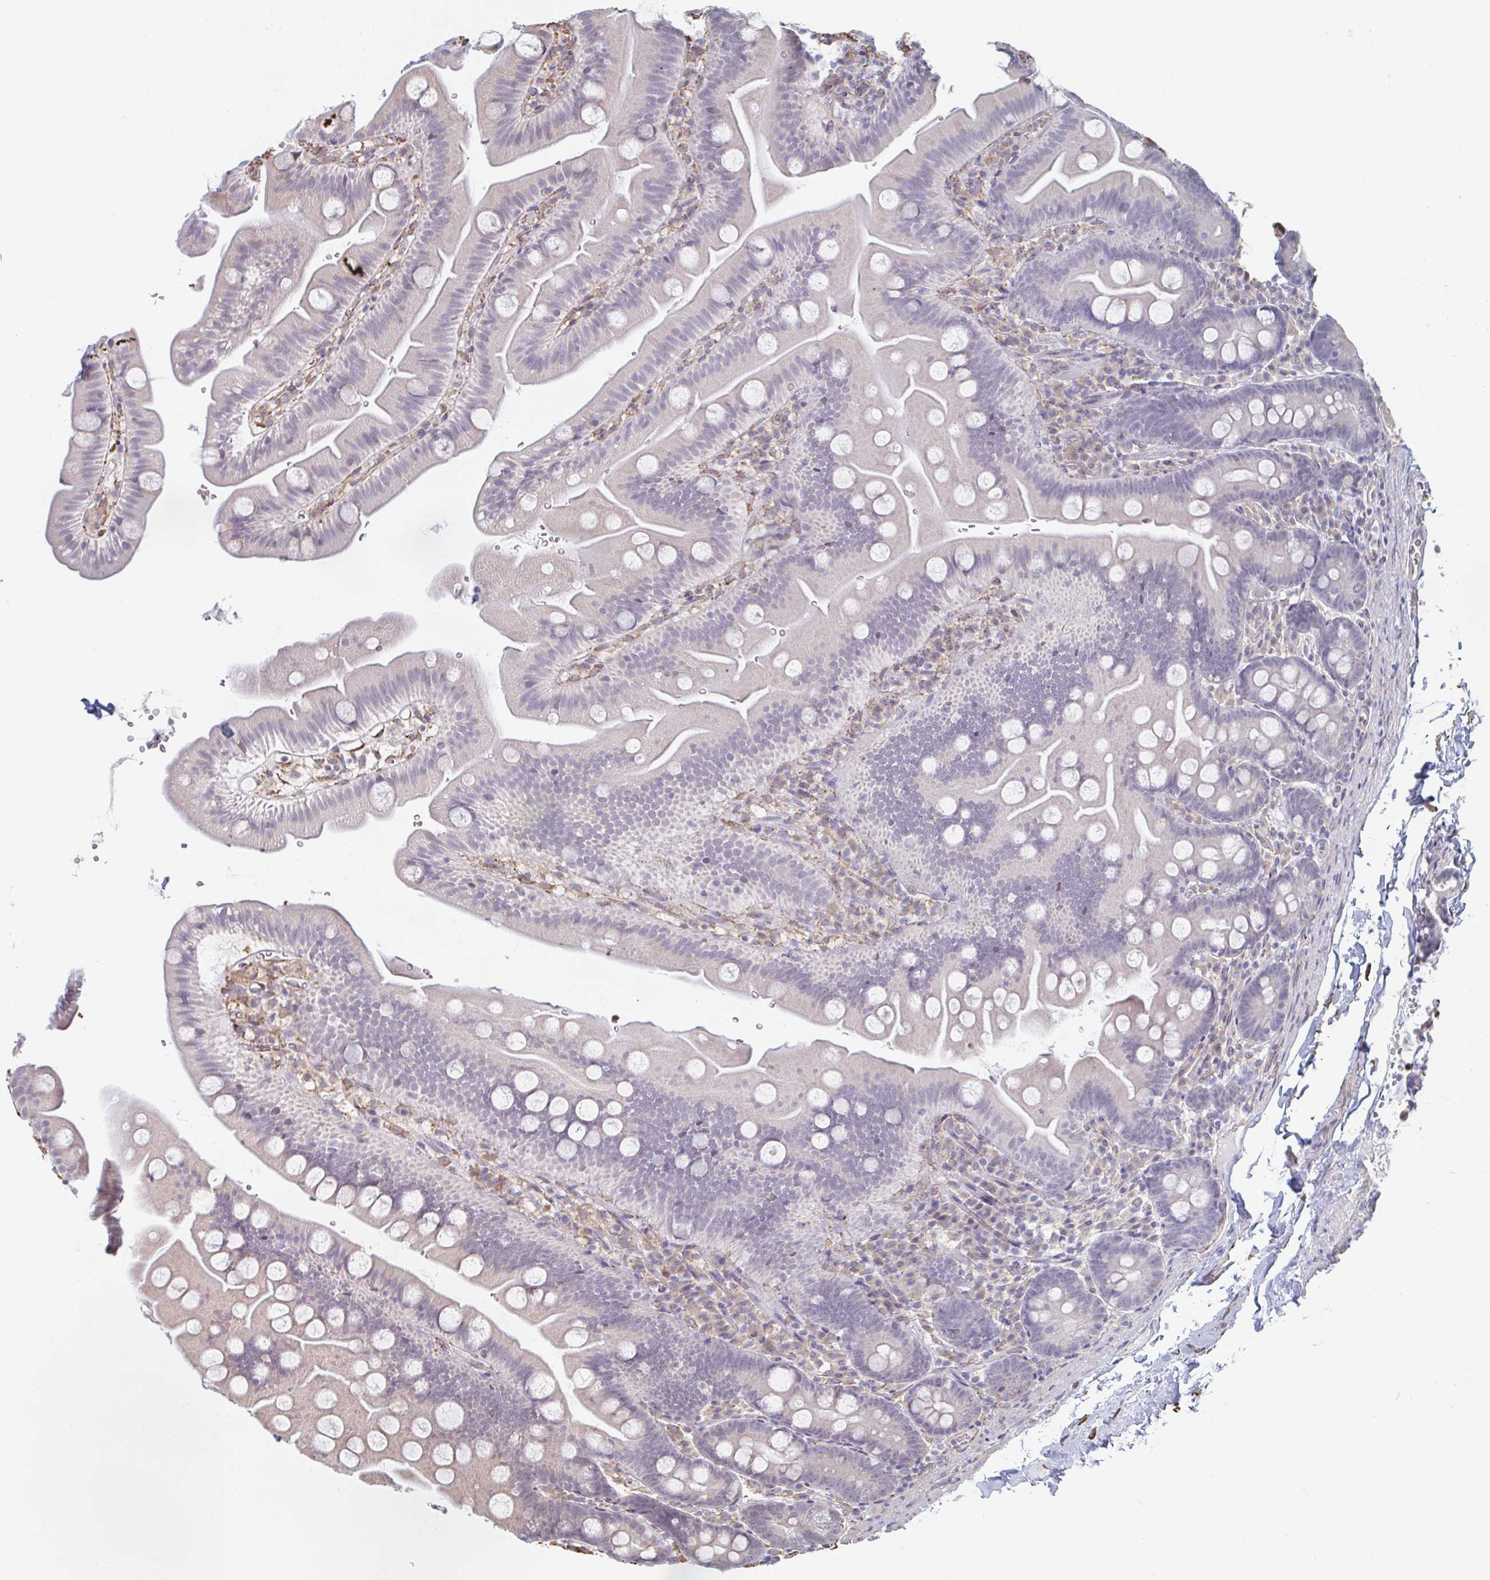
{"staining": {"intensity": "negative", "quantity": "none", "location": "none"}, "tissue": "small intestine", "cell_type": "Glandular cells", "image_type": "normal", "snomed": [{"axis": "morphology", "description": "Normal tissue, NOS"}, {"axis": "topography", "description": "Small intestine"}], "caption": "A high-resolution micrograph shows IHC staining of normal small intestine, which exhibits no significant staining in glandular cells.", "gene": "RAB5IF", "patient": {"sex": "female", "age": 68}}